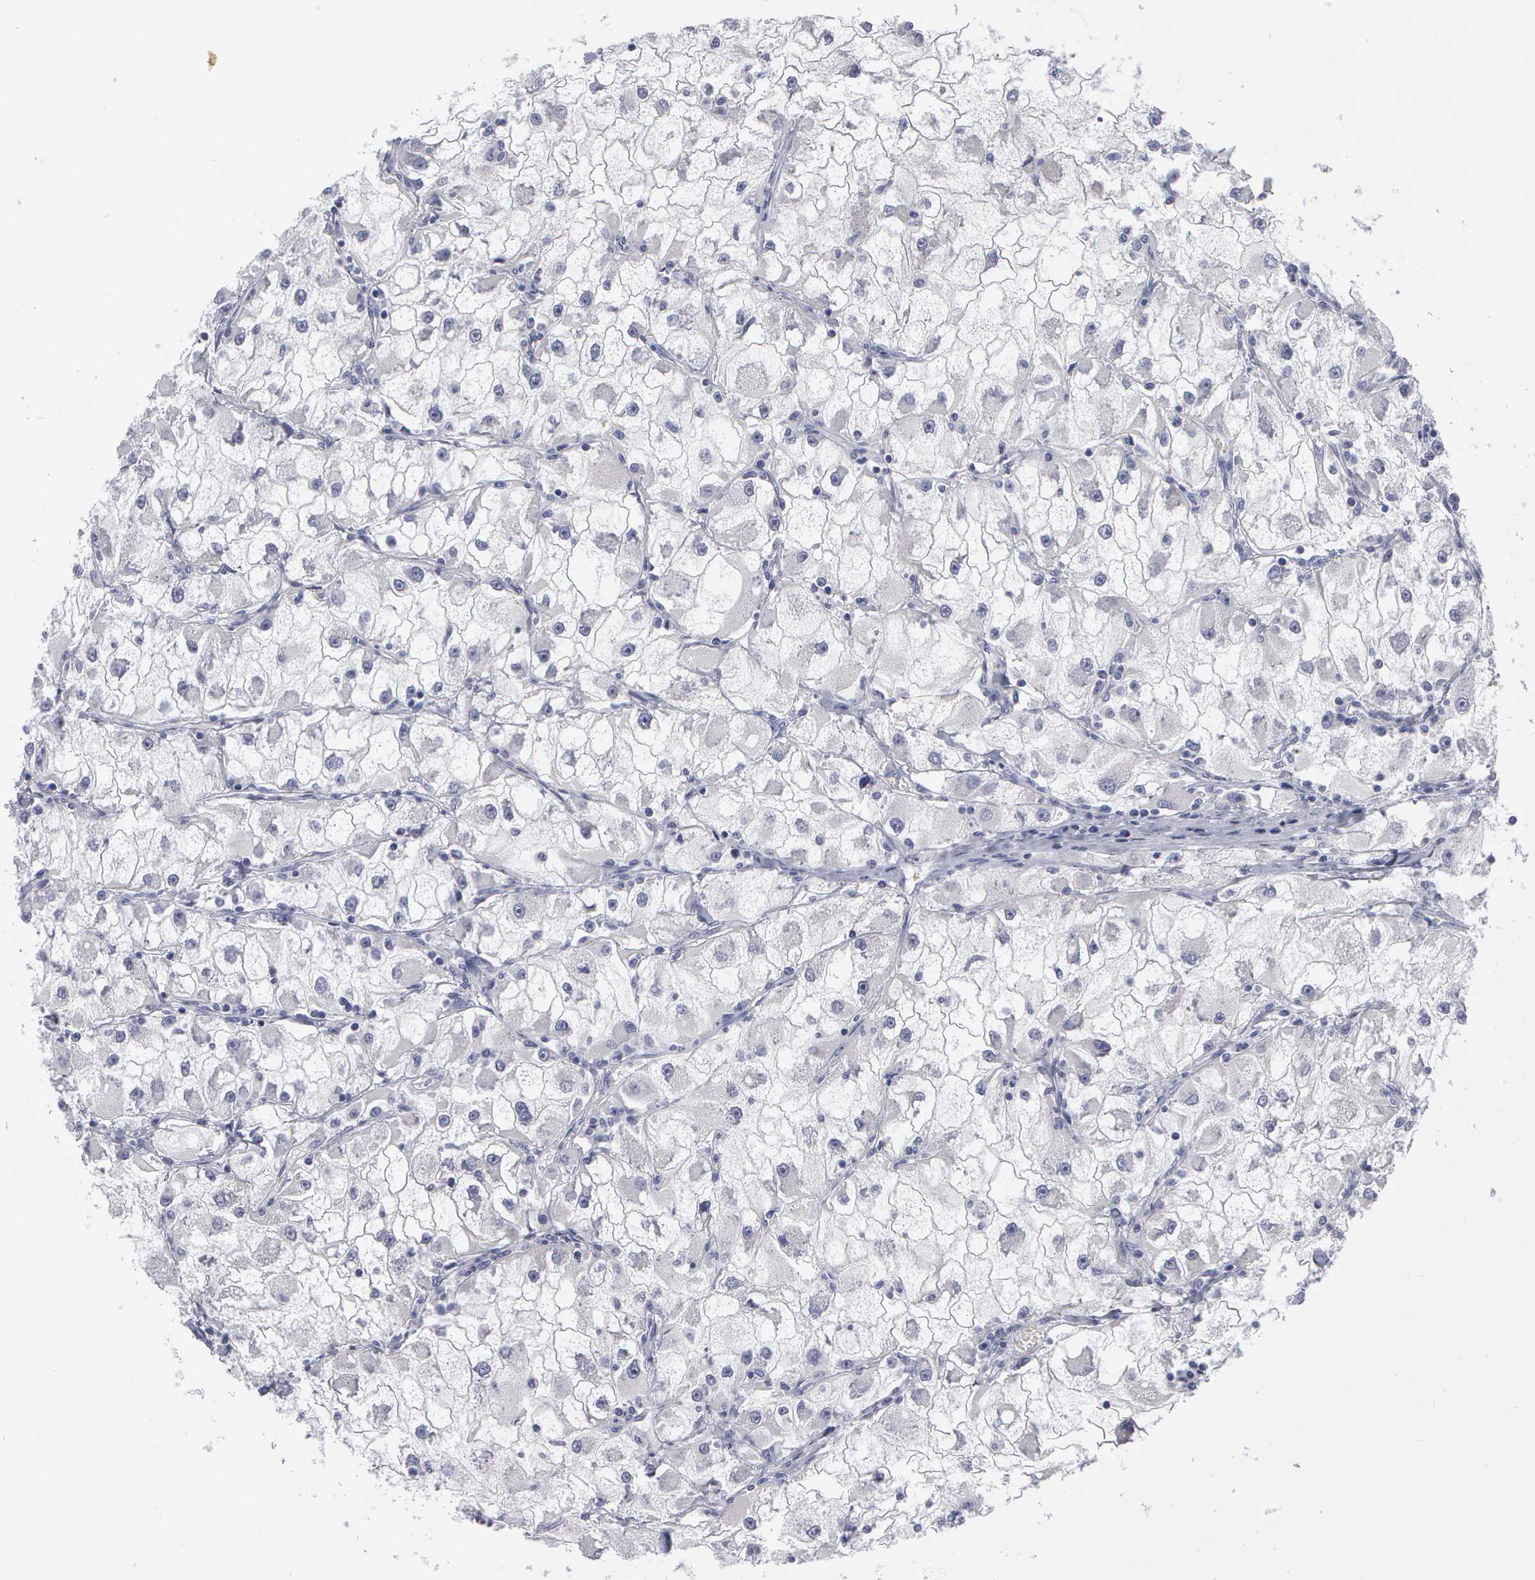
{"staining": {"intensity": "negative", "quantity": "none", "location": "none"}, "tissue": "renal cancer", "cell_type": "Tumor cells", "image_type": "cancer", "snomed": [{"axis": "morphology", "description": "Adenocarcinoma, NOS"}, {"axis": "topography", "description": "Kidney"}], "caption": "A high-resolution histopathology image shows immunohistochemistry staining of renal cancer (adenocarcinoma), which displays no significant positivity in tumor cells.", "gene": "SMC1B", "patient": {"sex": "female", "age": 73}}